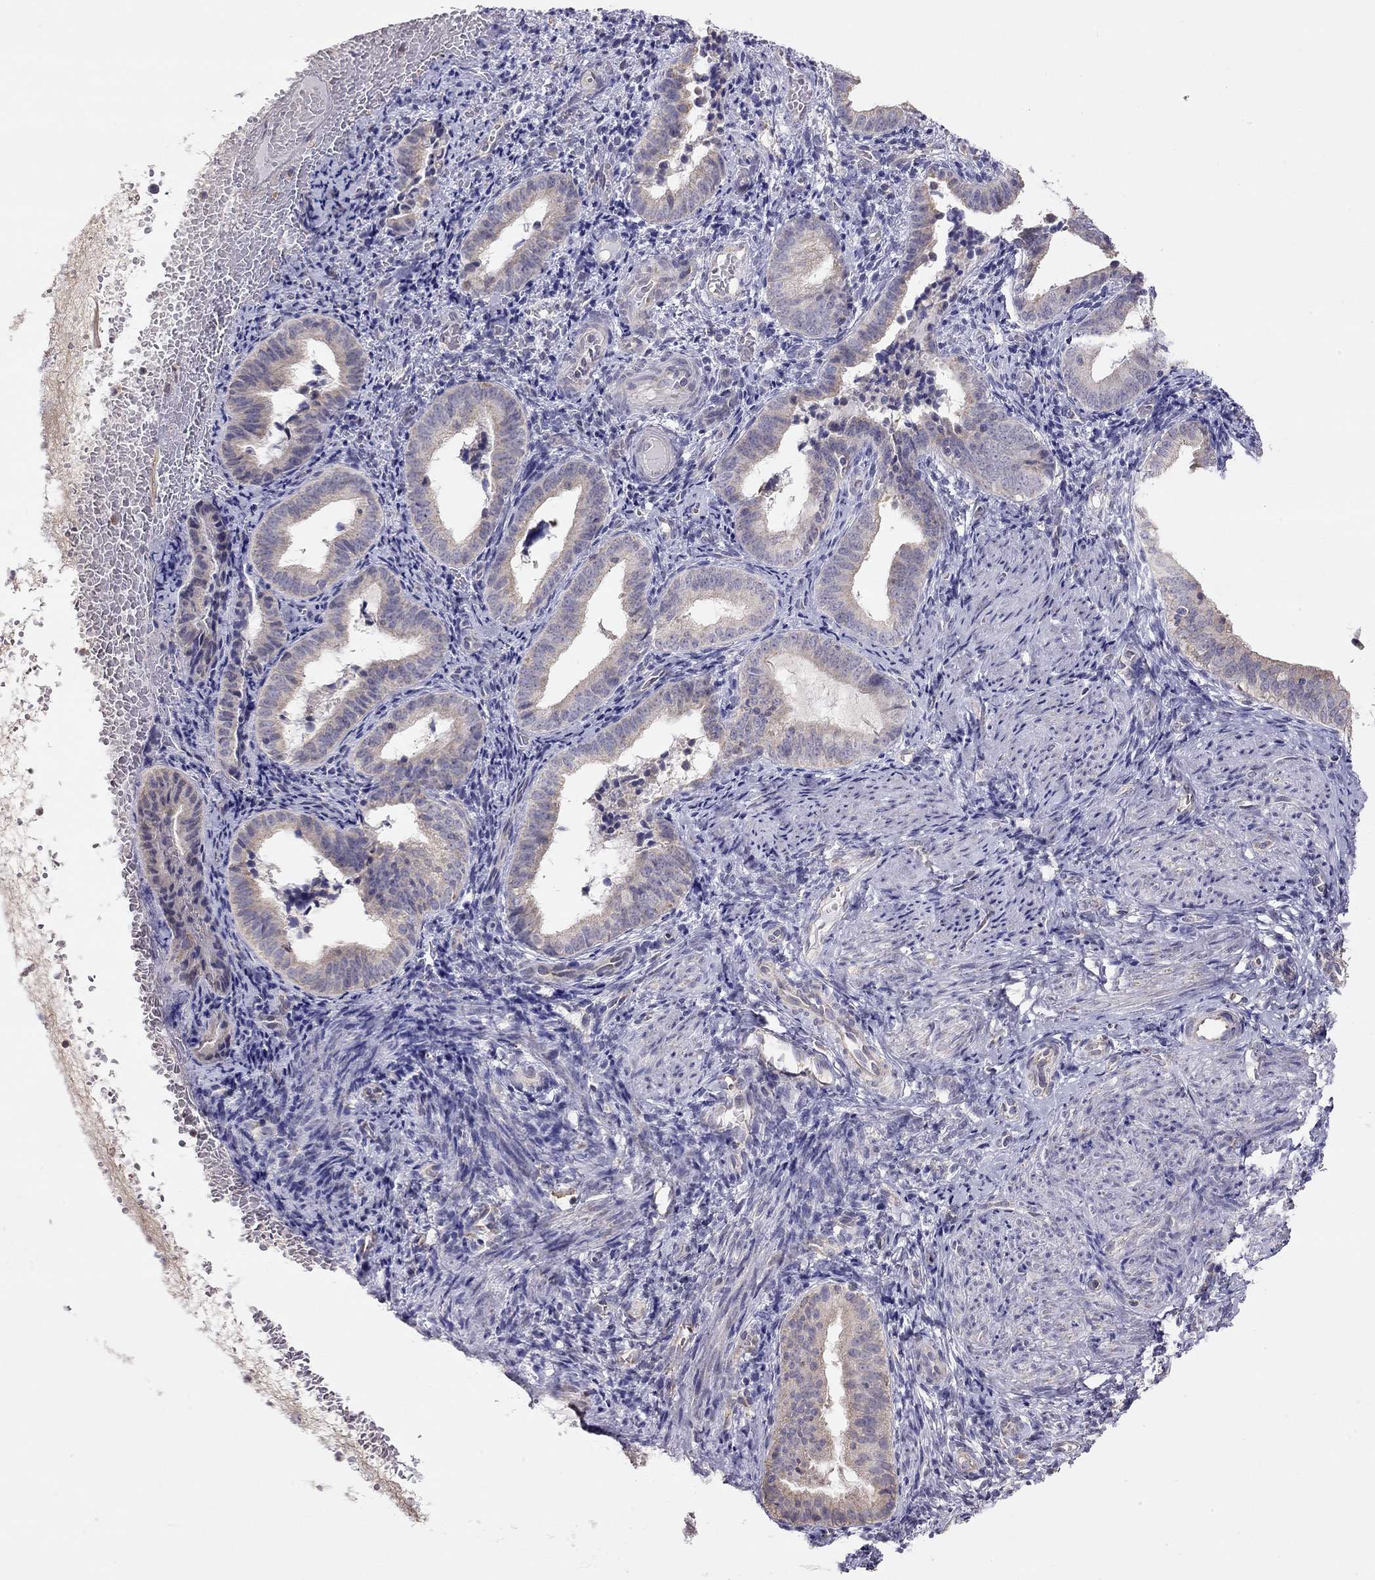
{"staining": {"intensity": "negative", "quantity": "none", "location": "none"}, "tissue": "endometrium", "cell_type": "Cells in endometrial stroma", "image_type": "normal", "snomed": [{"axis": "morphology", "description": "Normal tissue, NOS"}, {"axis": "topography", "description": "Endometrium"}], "caption": "Cells in endometrial stroma show no significant staining in normal endometrium. Brightfield microscopy of IHC stained with DAB (brown) and hematoxylin (blue), captured at high magnification.", "gene": "LRIT3", "patient": {"sex": "female", "age": 42}}